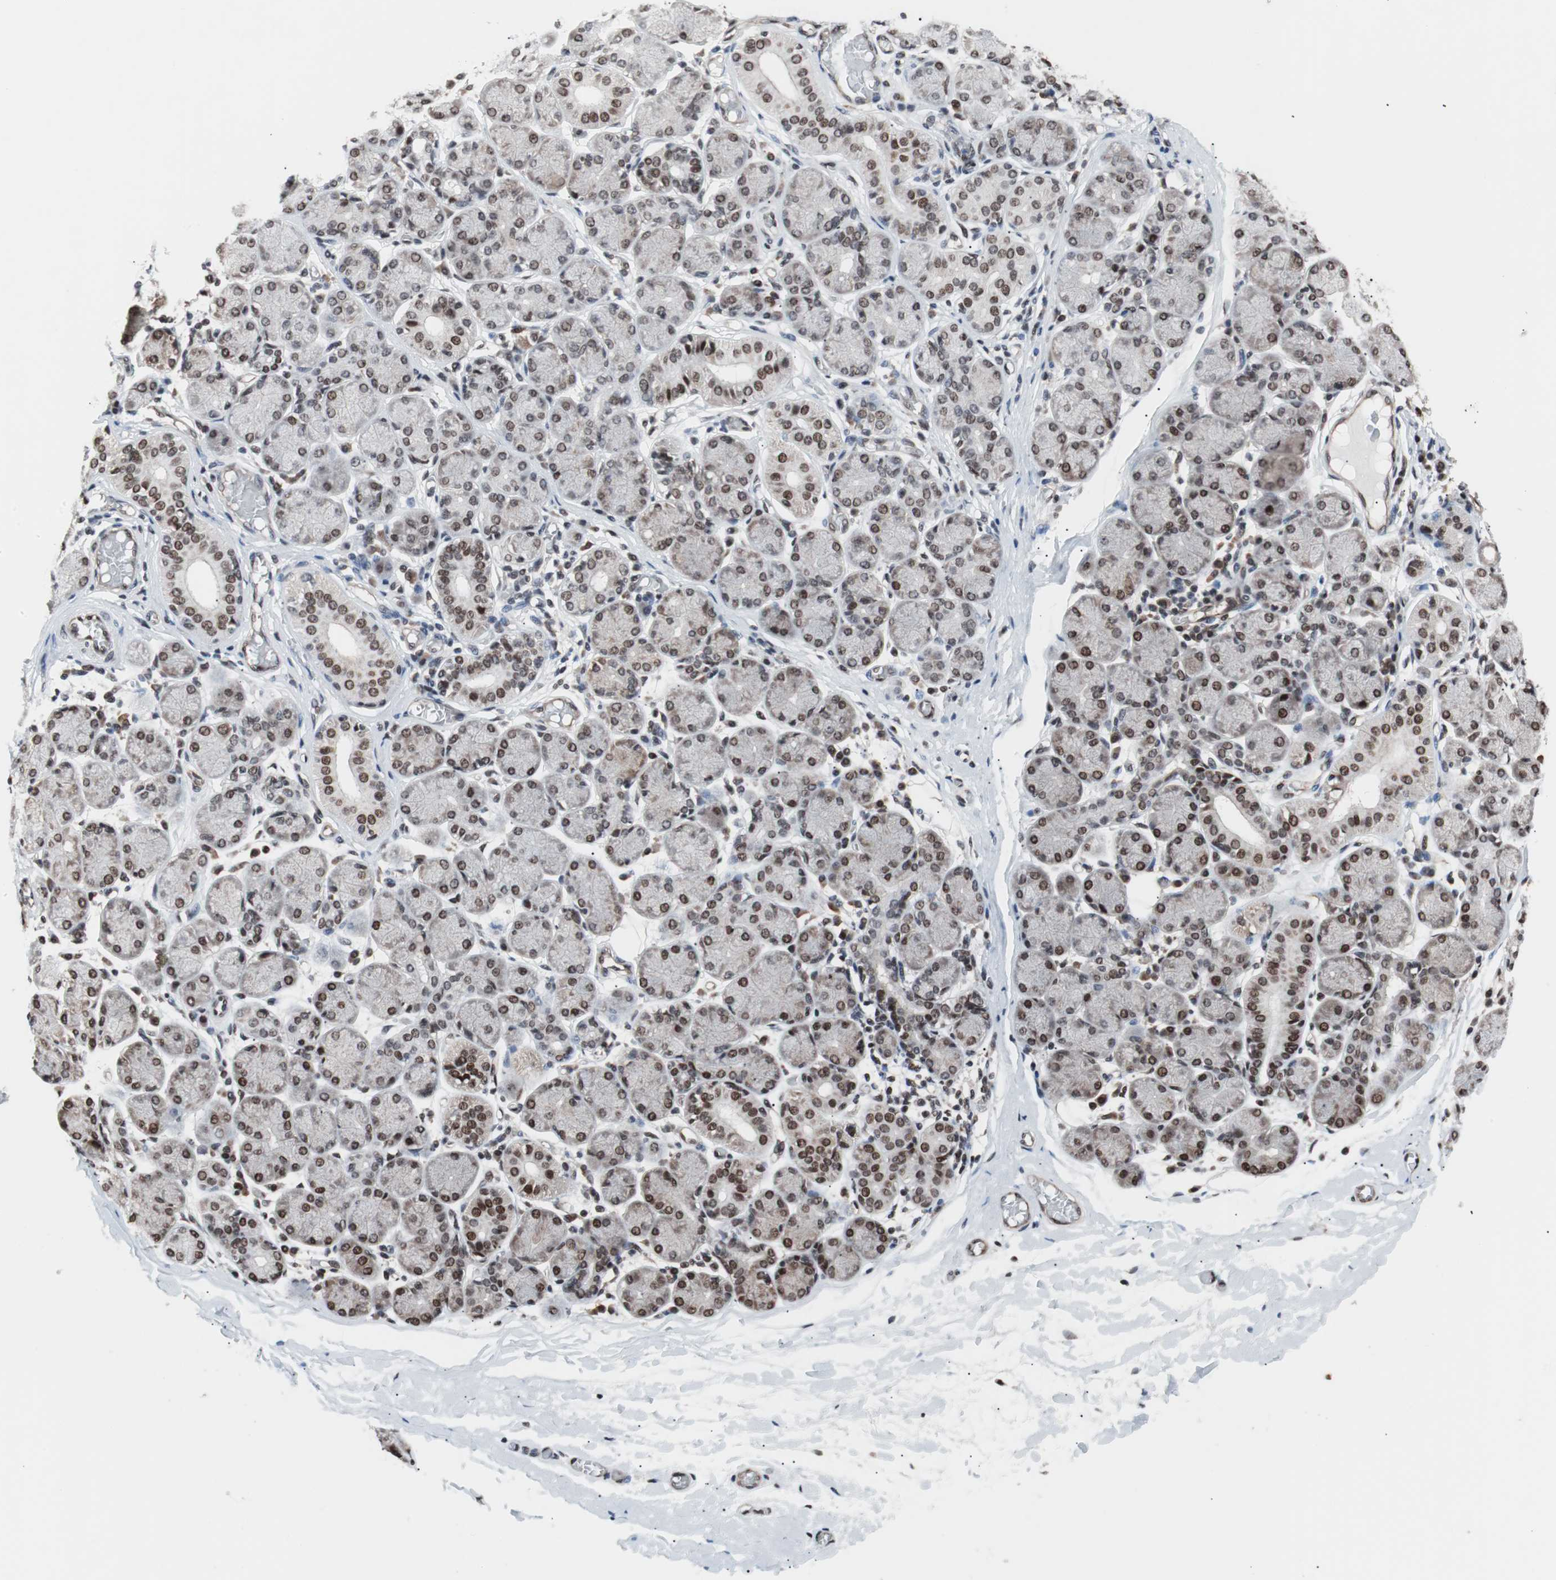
{"staining": {"intensity": "strong", "quantity": ">75%", "location": "cytoplasmic/membranous,nuclear"}, "tissue": "salivary gland", "cell_type": "Glandular cells", "image_type": "normal", "snomed": [{"axis": "morphology", "description": "Normal tissue, NOS"}, {"axis": "topography", "description": "Salivary gland"}], "caption": "Brown immunohistochemical staining in benign salivary gland demonstrates strong cytoplasmic/membranous,nuclear positivity in about >75% of glandular cells.", "gene": "POGZ", "patient": {"sex": "female", "age": 24}}